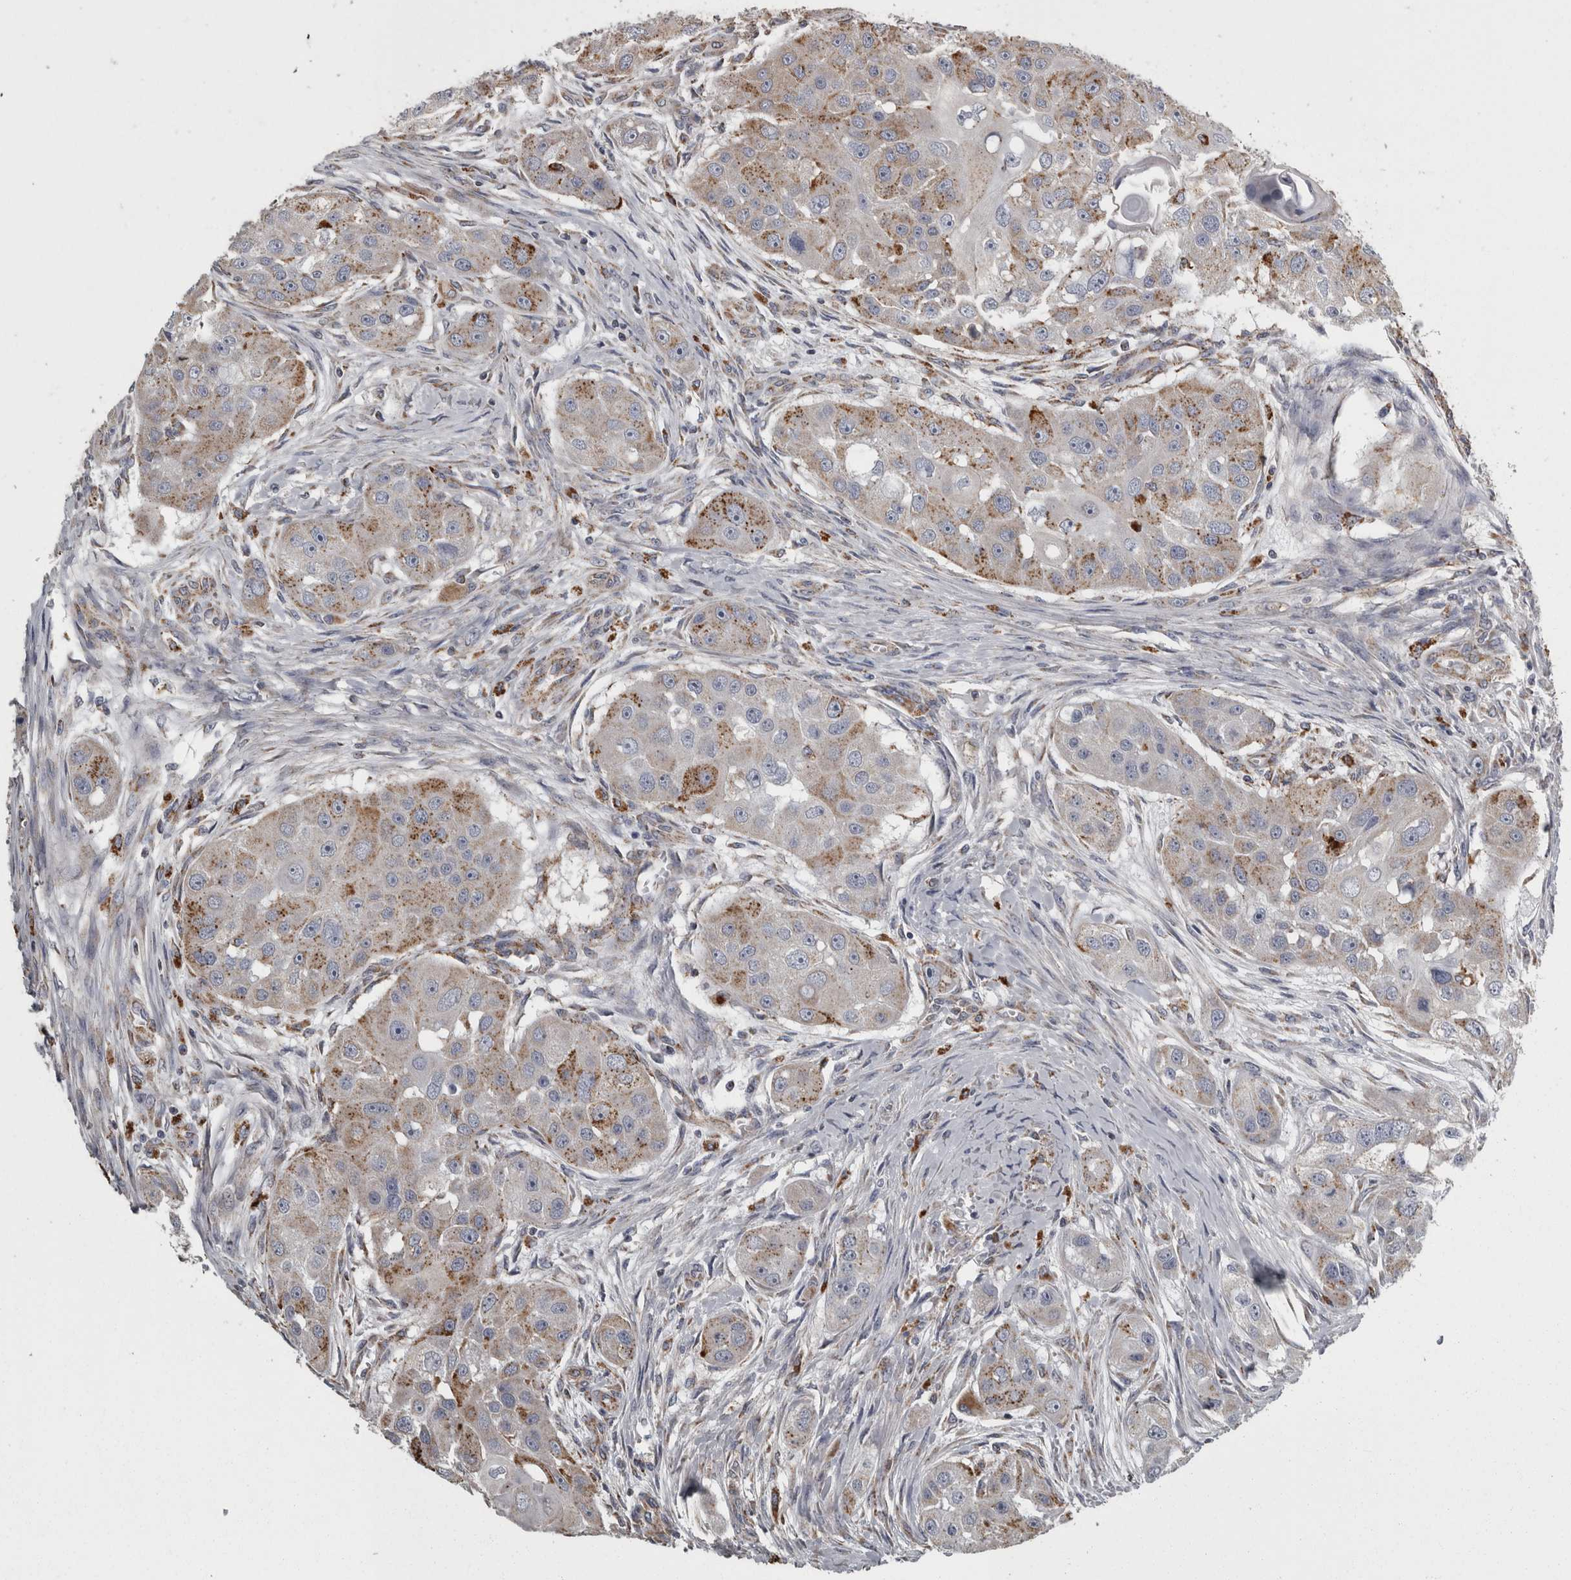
{"staining": {"intensity": "moderate", "quantity": "<25%", "location": "cytoplasmic/membranous"}, "tissue": "head and neck cancer", "cell_type": "Tumor cells", "image_type": "cancer", "snomed": [{"axis": "morphology", "description": "Normal tissue, NOS"}, {"axis": "morphology", "description": "Squamous cell carcinoma, NOS"}, {"axis": "topography", "description": "Skeletal muscle"}, {"axis": "topography", "description": "Head-Neck"}], "caption": "IHC of squamous cell carcinoma (head and neck) reveals low levels of moderate cytoplasmic/membranous expression in about <25% of tumor cells.", "gene": "FRK", "patient": {"sex": "male", "age": 51}}